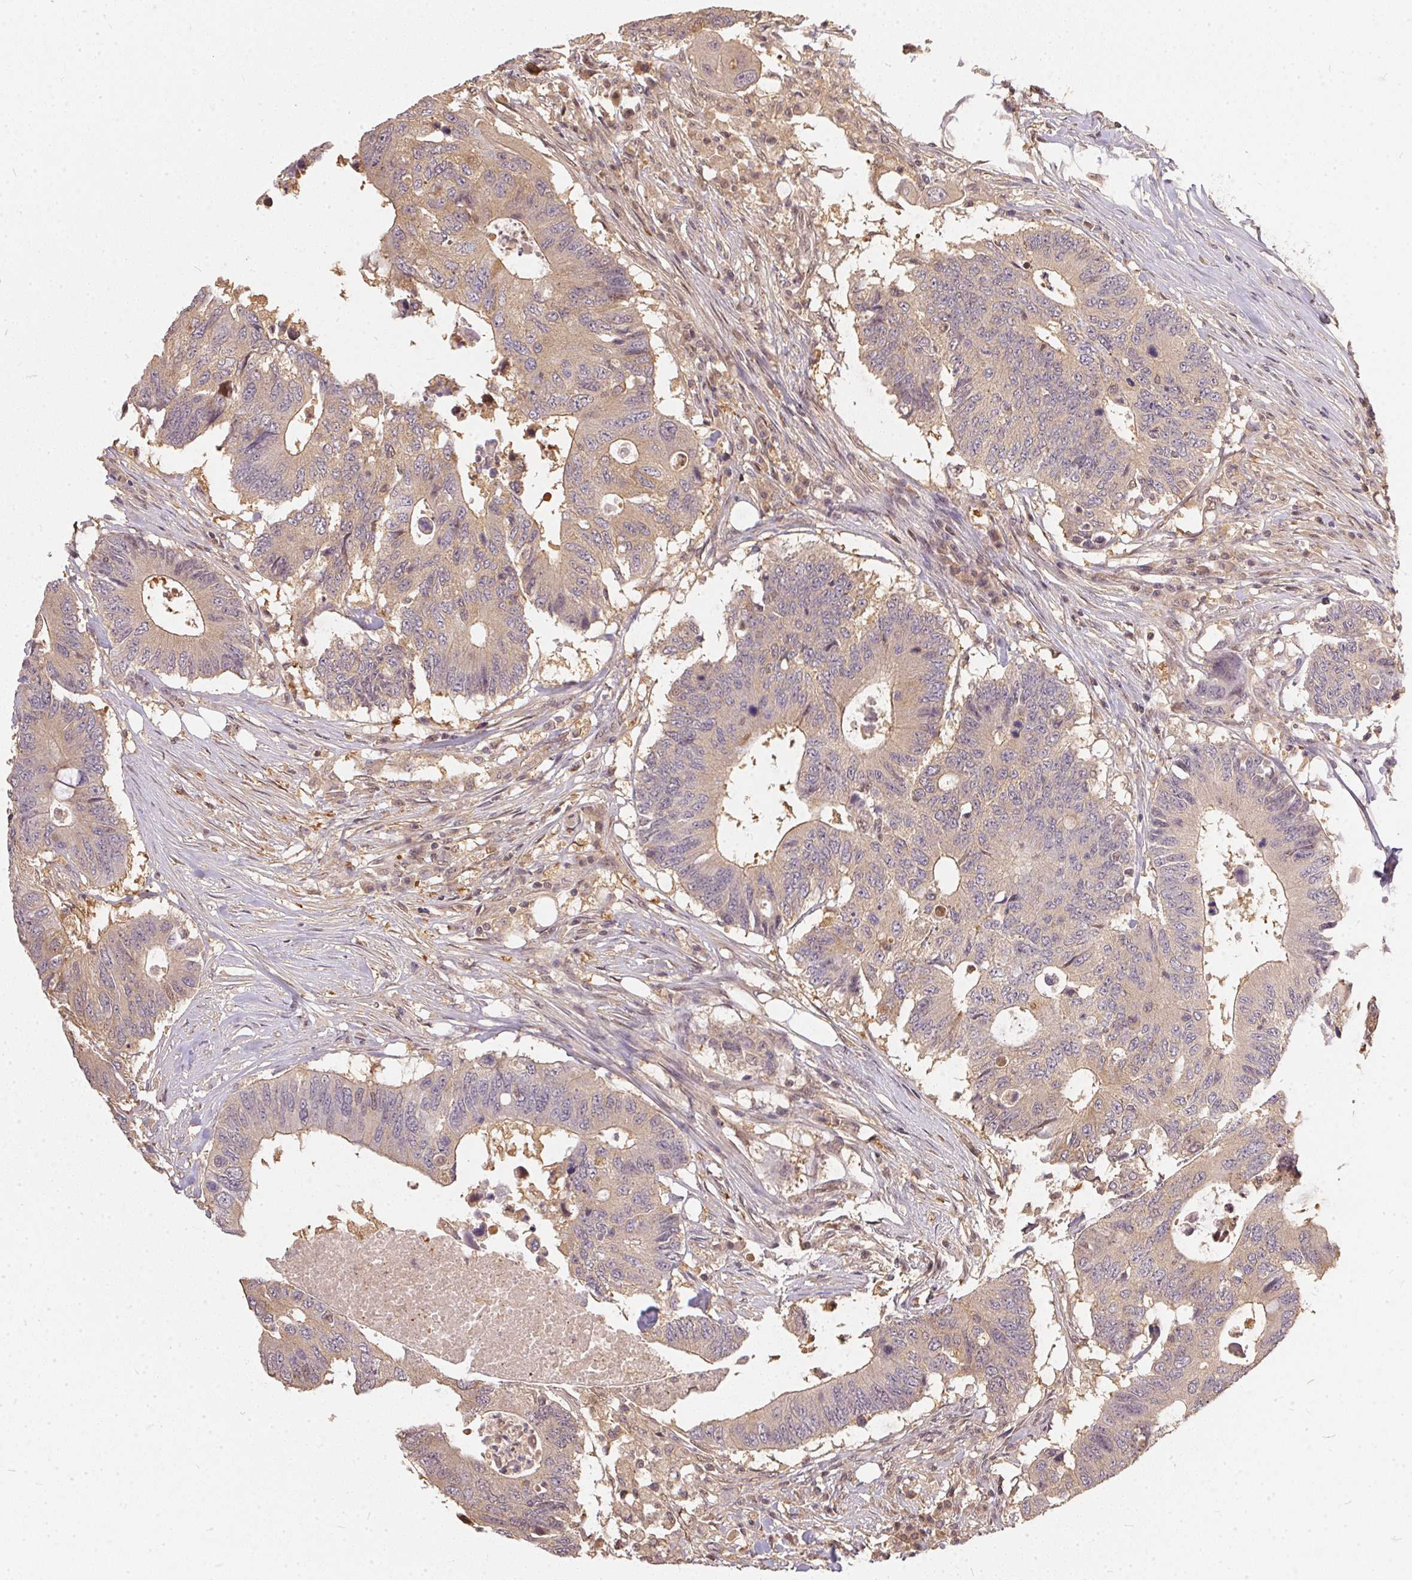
{"staining": {"intensity": "weak", "quantity": "25%-75%", "location": "cytoplasmic/membranous"}, "tissue": "colorectal cancer", "cell_type": "Tumor cells", "image_type": "cancer", "snomed": [{"axis": "morphology", "description": "Adenocarcinoma, NOS"}, {"axis": "topography", "description": "Colon"}], "caption": "Weak cytoplasmic/membranous staining is appreciated in approximately 25%-75% of tumor cells in adenocarcinoma (colorectal).", "gene": "BLMH", "patient": {"sex": "male", "age": 71}}